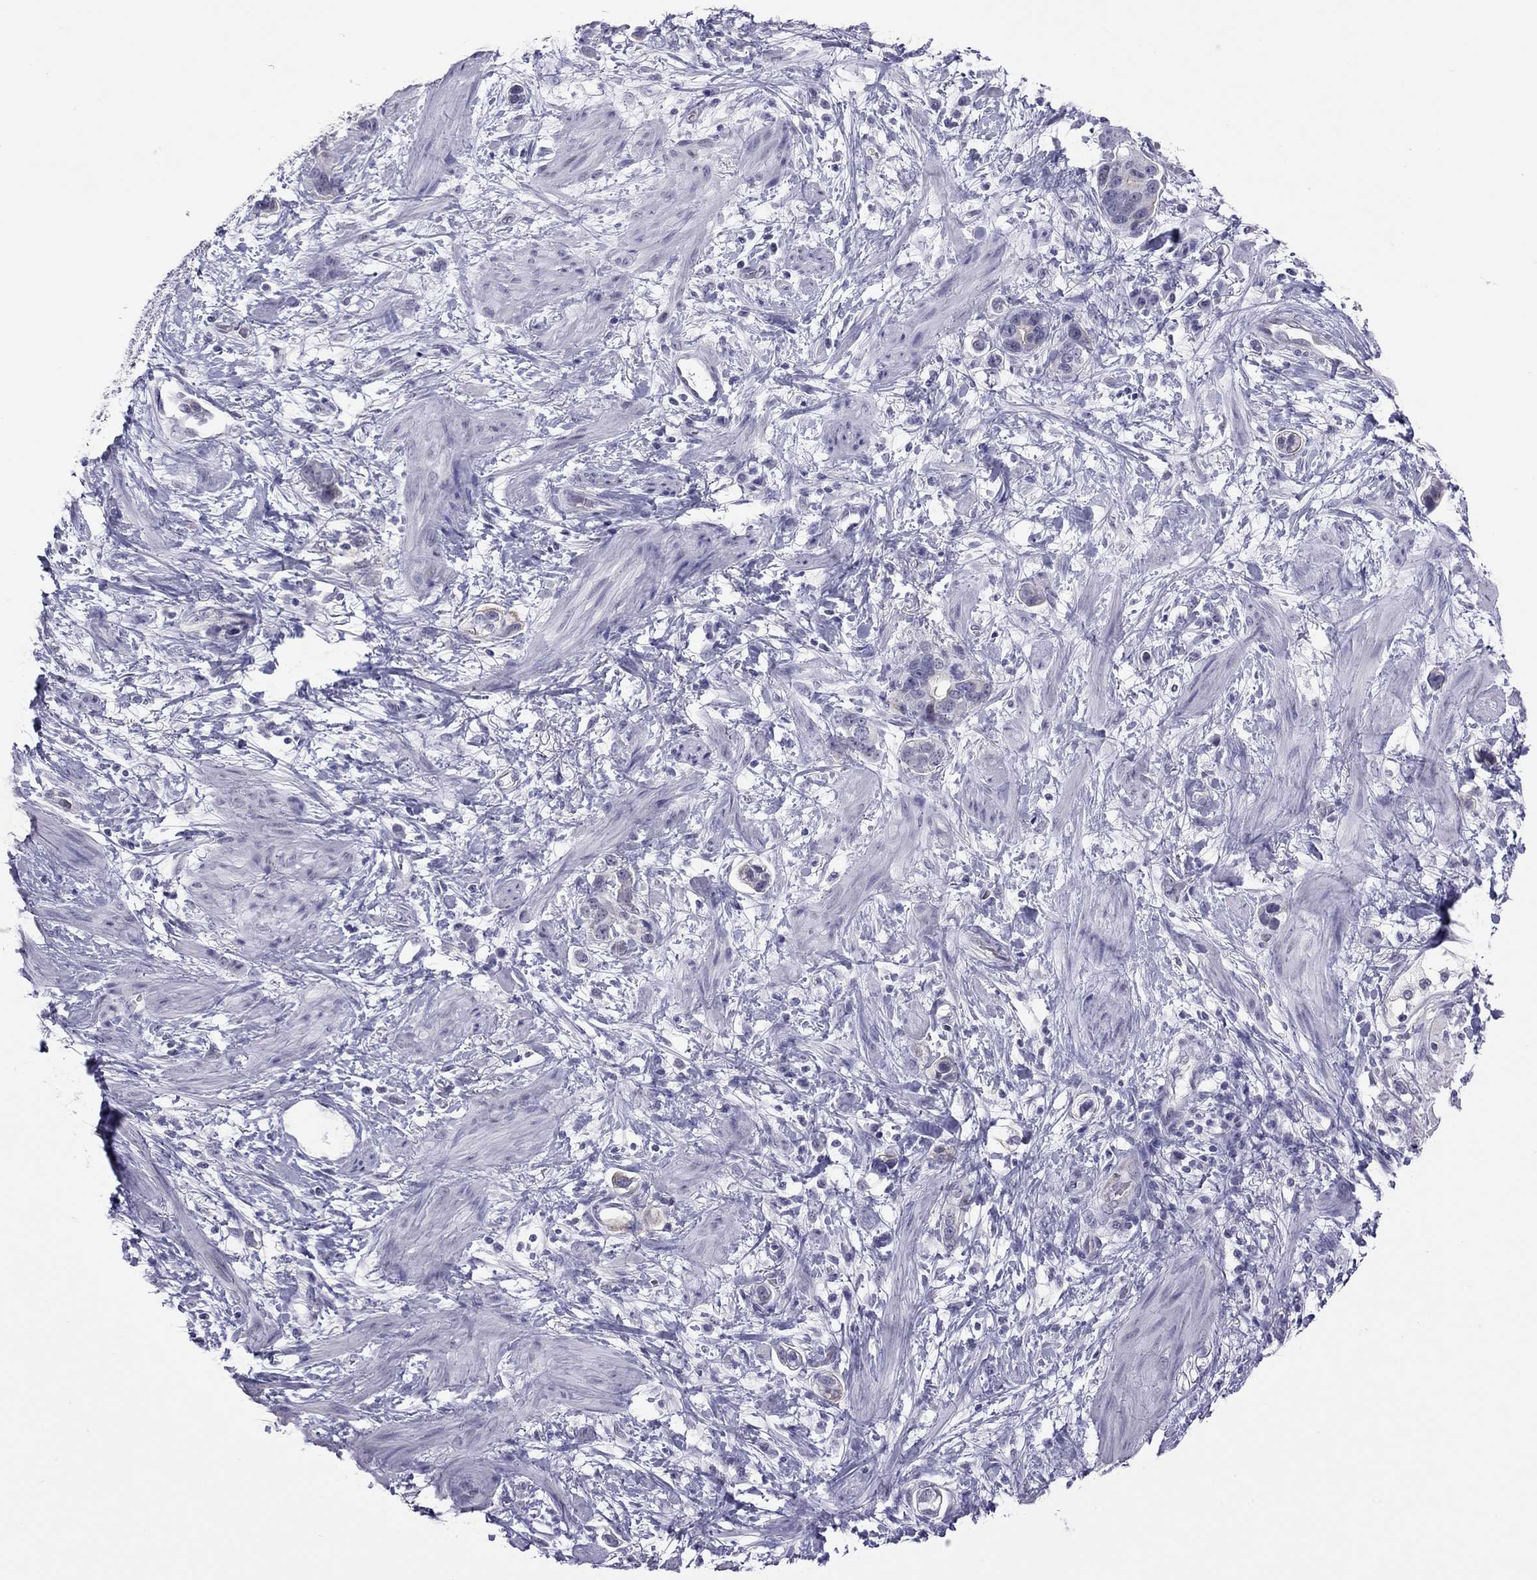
{"staining": {"intensity": "negative", "quantity": "none", "location": "none"}, "tissue": "stomach cancer", "cell_type": "Tumor cells", "image_type": "cancer", "snomed": [{"axis": "morphology", "description": "Adenocarcinoma, NOS"}, {"axis": "topography", "description": "Stomach, lower"}], "caption": "Immunohistochemistry image of adenocarcinoma (stomach) stained for a protein (brown), which exhibits no staining in tumor cells.", "gene": "JHY", "patient": {"sex": "female", "age": 93}}